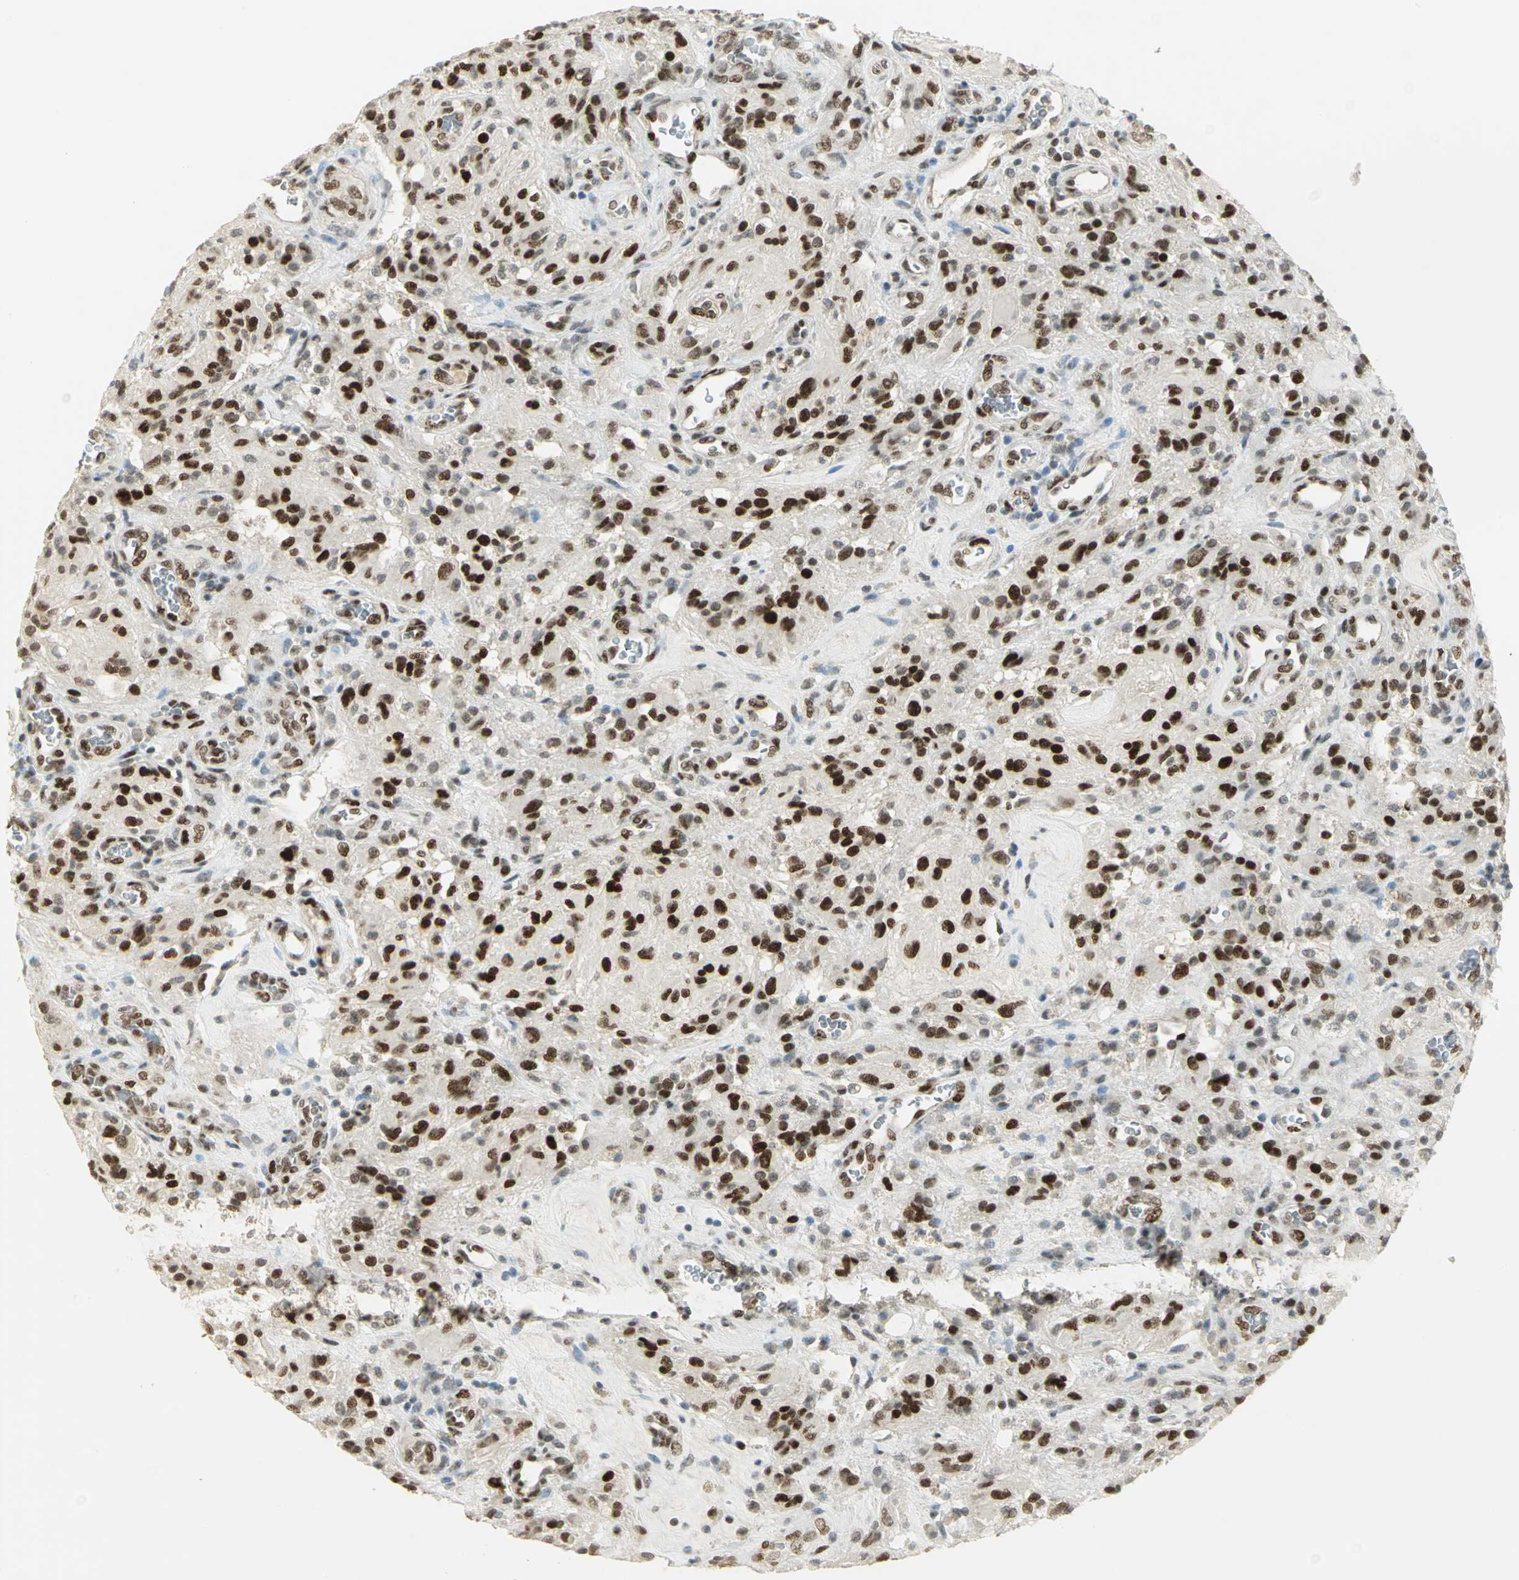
{"staining": {"intensity": "strong", "quantity": ">75%", "location": "nuclear"}, "tissue": "glioma", "cell_type": "Tumor cells", "image_type": "cancer", "snomed": [{"axis": "morphology", "description": "Normal tissue, NOS"}, {"axis": "morphology", "description": "Glioma, malignant, High grade"}, {"axis": "topography", "description": "Cerebral cortex"}], "caption": "Strong nuclear protein expression is seen in approximately >75% of tumor cells in malignant glioma (high-grade). The staining is performed using DAB brown chromogen to label protein expression. The nuclei are counter-stained blue using hematoxylin.", "gene": "AK6", "patient": {"sex": "male", "age": 56}}